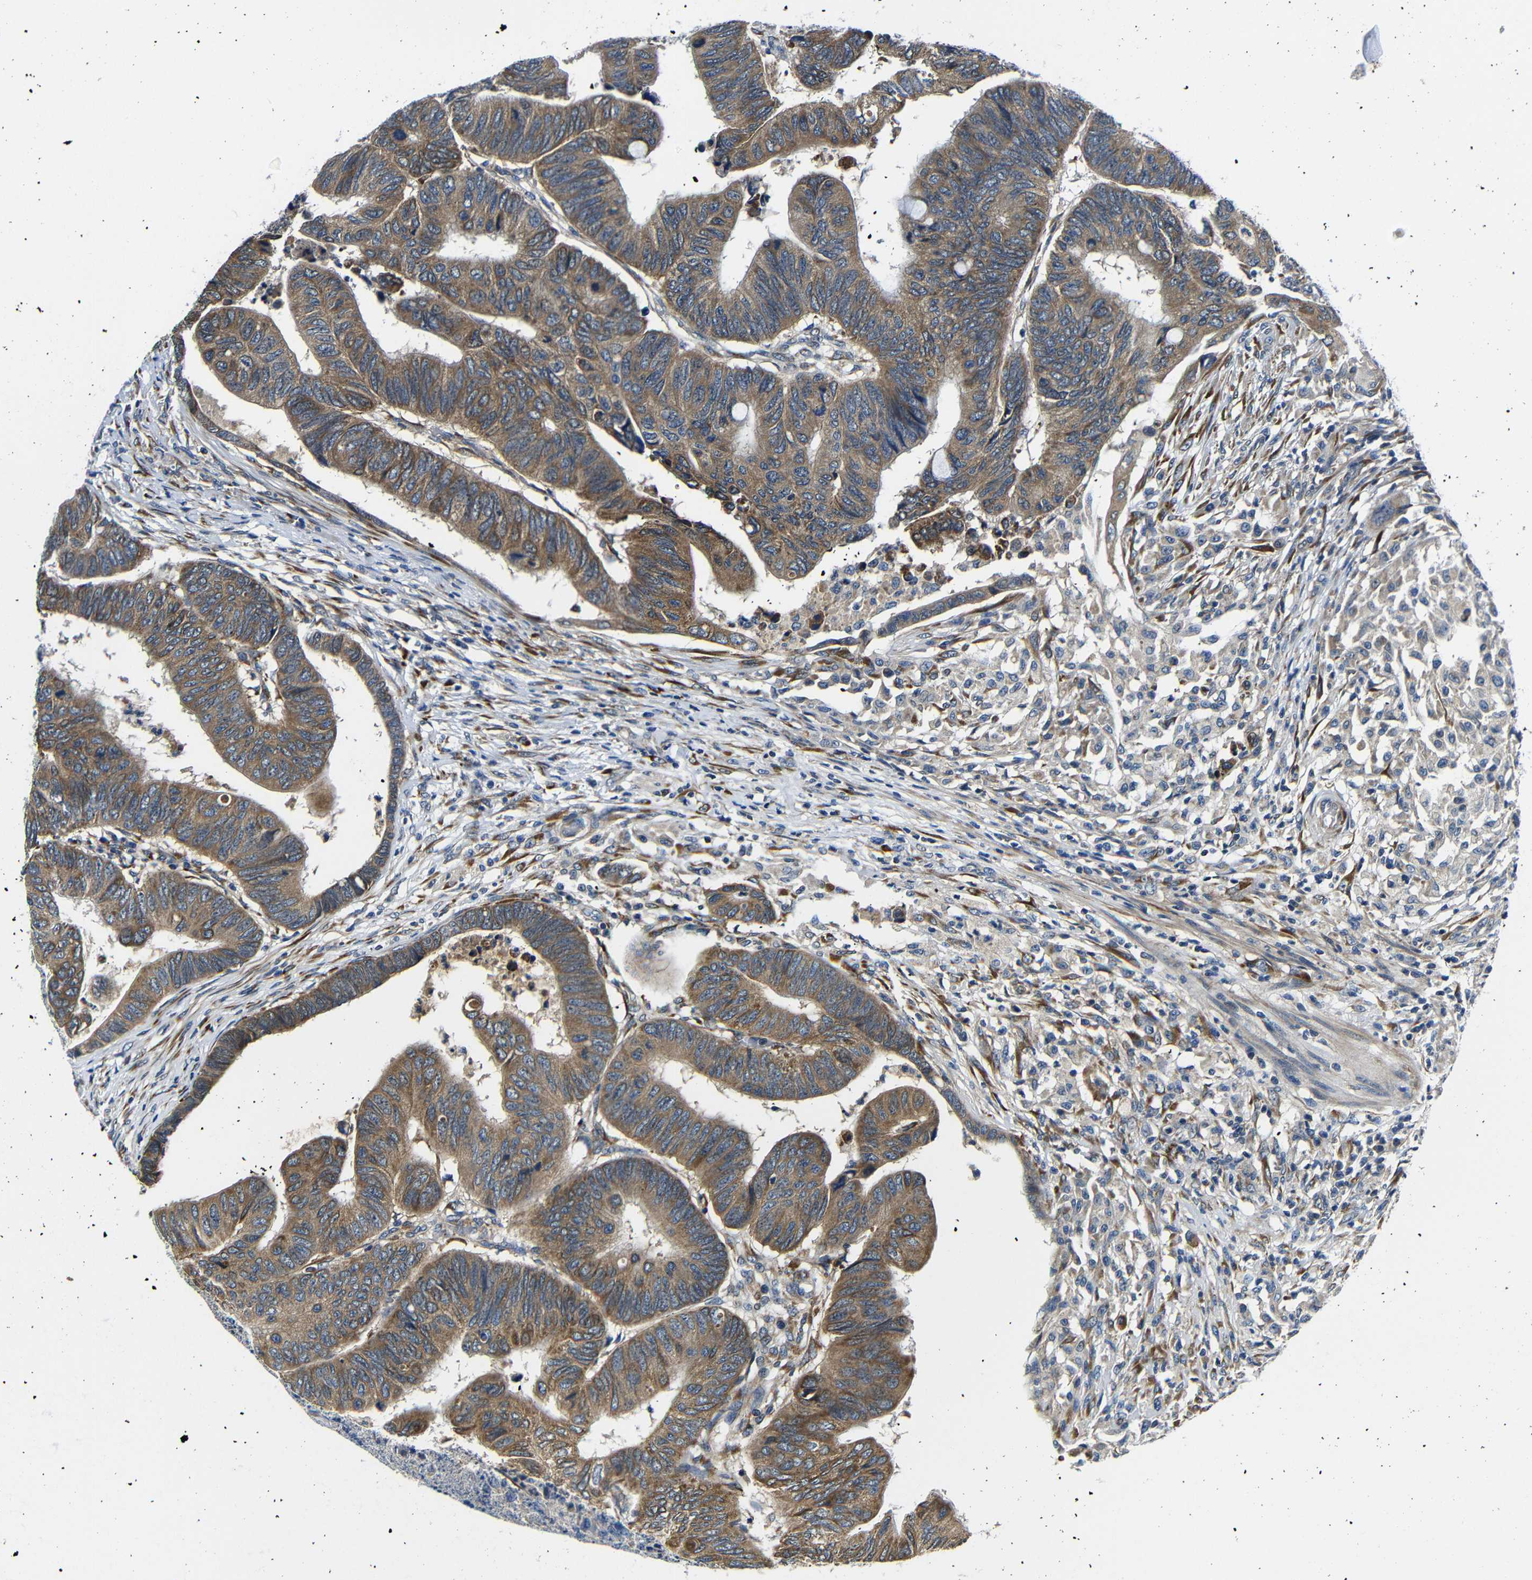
{"staining": {"intensity": "moderate", "quantity": ">75%", "location": "cytoplasmic/membranous"}, "tissue": "colorectal cancer", "cell_type": "Tumor cells", "image_type": "cancer", "snomed": [{"axis": "morphology", "description": "Normal tissue, NOS"}, {"axis": "morphology", "description": "Adenocarcinoma, NOS"}, {"axis": "topography", "description": "Rectum"}, {"axis": "topography", "description": "Peripheral nerve tissue"}], "caption": "Immunohistochemistry micrograph of adenocarcinoma (colorectal) stained for a protein (brown), which displays medium levels of moderate cytoplasmic/membranous staining in approximately >75% of tumor cells.", "gene": "FKBP14", "patient": {"sex": "male", "age": 92}}